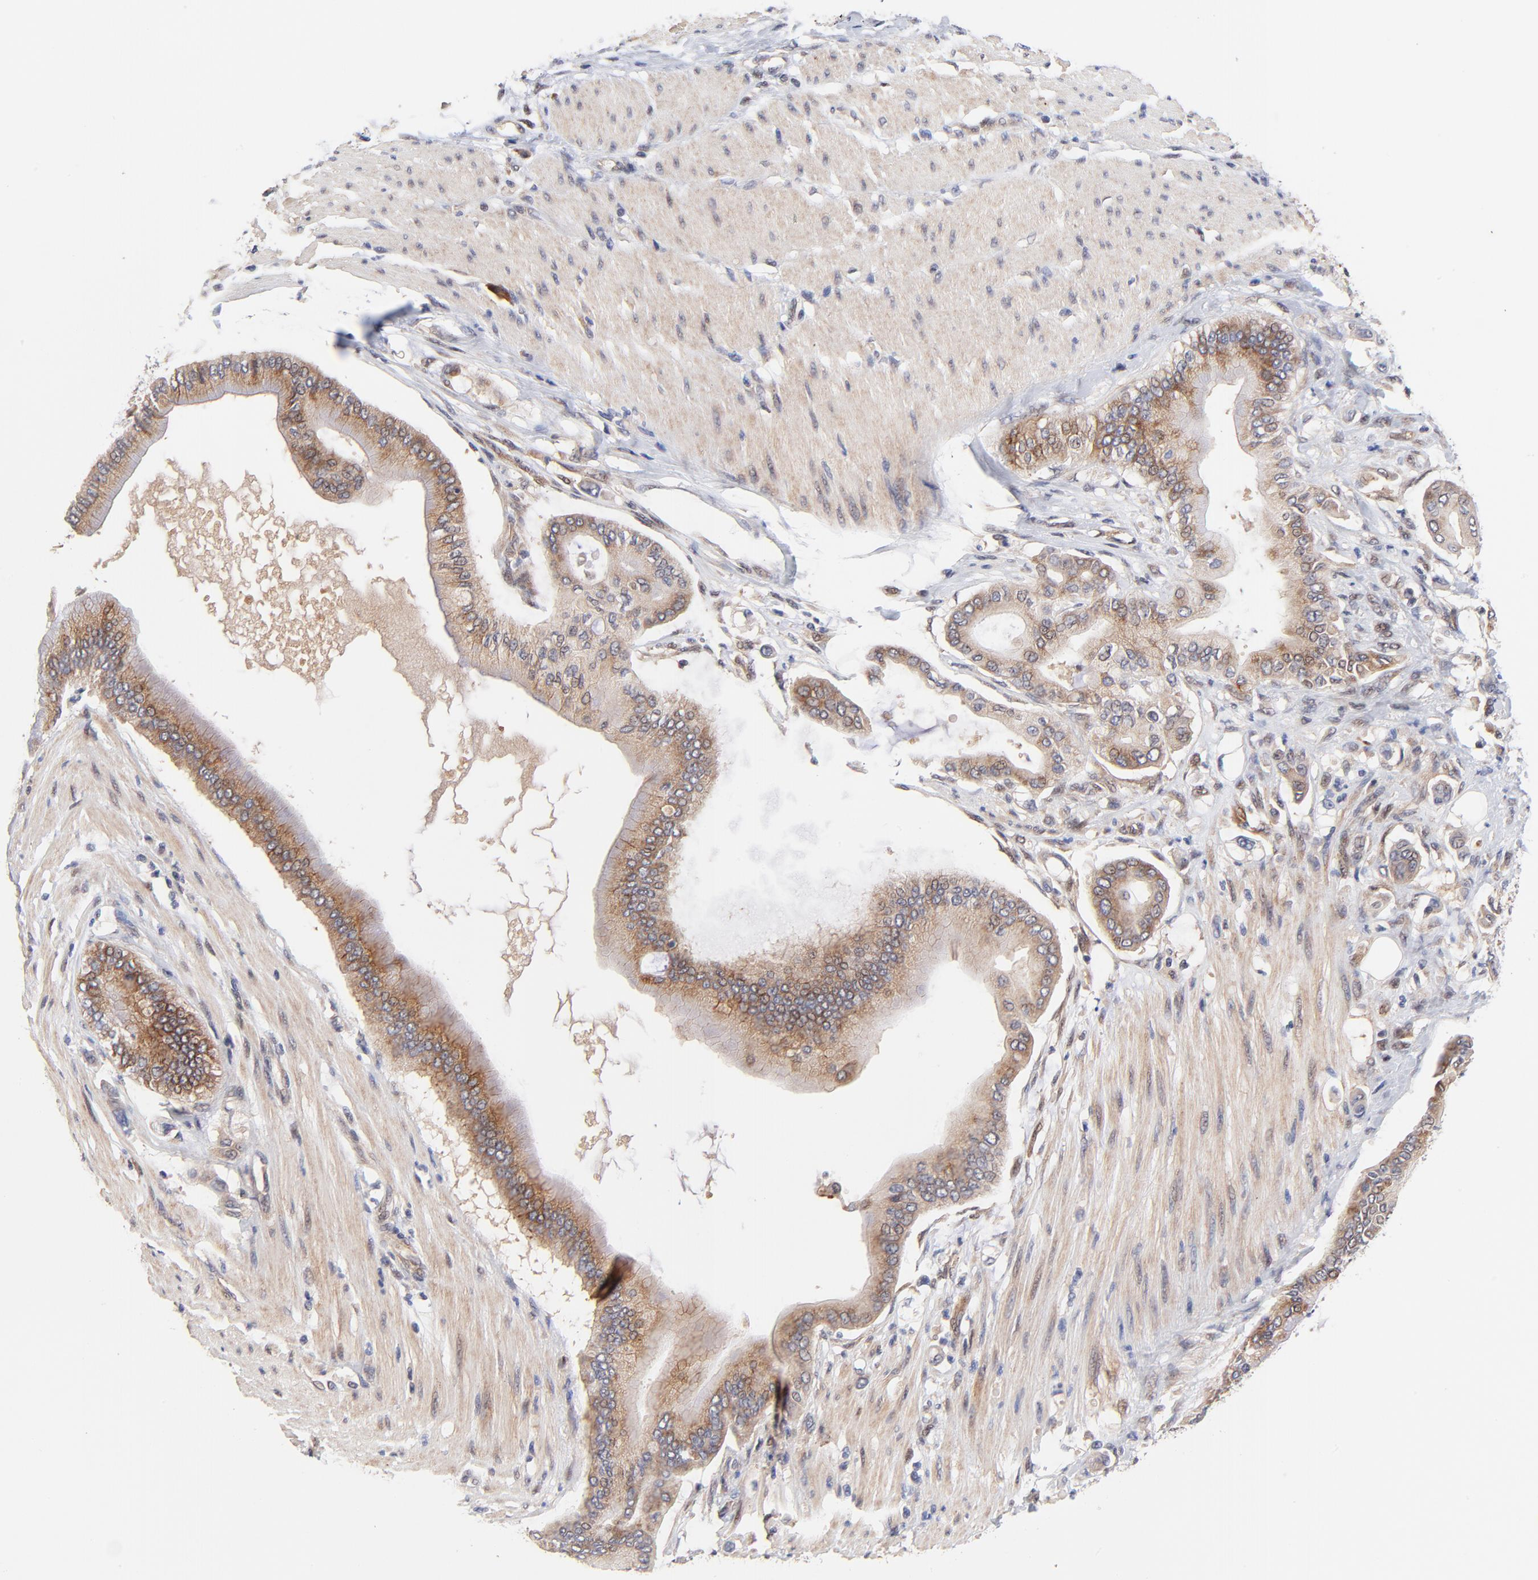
{"staining": {"intensity": "moderate", "quantity": ">75%", "location": "cytoplasmic/membranous"}, "tissue": "pancreatic cancer", "cell_type": "Tumor cells", "image_type": "cancer", "snomed": [{"axis": "morphology", "description": "Adenocarcinoma, NOS"}, {"axis": "morphology", "description": "Adenocarcinoma, metastatic, NOS"}, {"axis": "topography", "description": "Lymph node"}, {"axis": "topography", "description": "Pancreas"}, {"axis": "topography", "description": "Duodenum"}], "caption": "Moderate cytoplasmic/membranous expression for a protein is present in approximately >75% of tumor cells of pancreatic metastatic adenocarcinoma using IHC.", "gene": "TXNL1", "patient": {"sex": "female", "age": 64}}